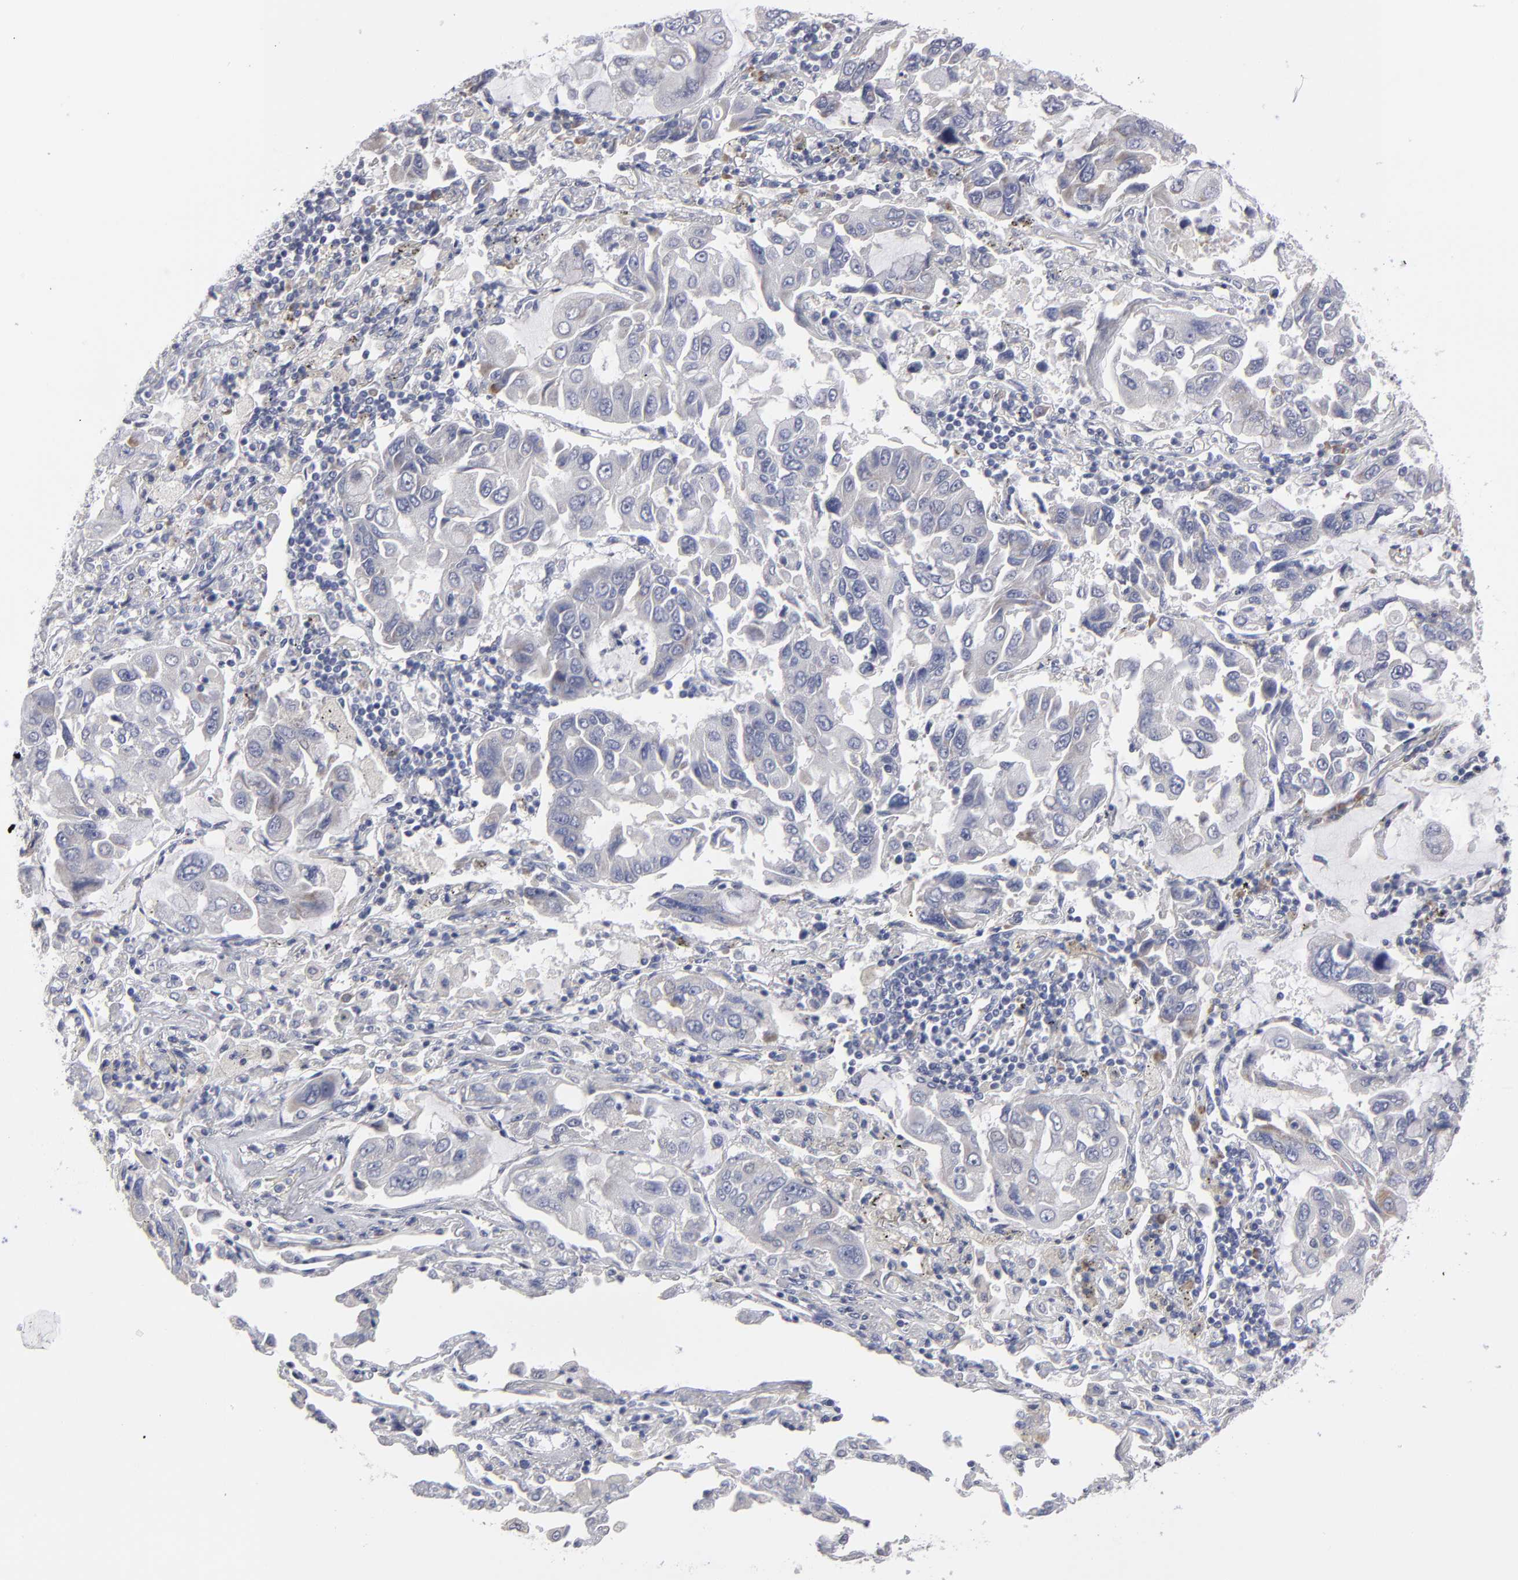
{"staining": {"intensity": "weak", "quantity": "25%-75%", "location": "cytoplasmic/membranous"}, "tissue": "lung cancer", "cell_type": "Tumor cells", "image_type": "cancer", "snomed": [{"axis": "morphology", "description": "Adenocarcinoma, NOS"}, {"axis": "topography", "description": "Lung"}], "caption": "Protein analysis of lung adenocarcinoma tissue reveals weak cytoplasmic/membranous positivity in approximately 25%-75% of tumor cells.", "gene": "CCDC80", "patient": {"sex": "male", "age": 64}}